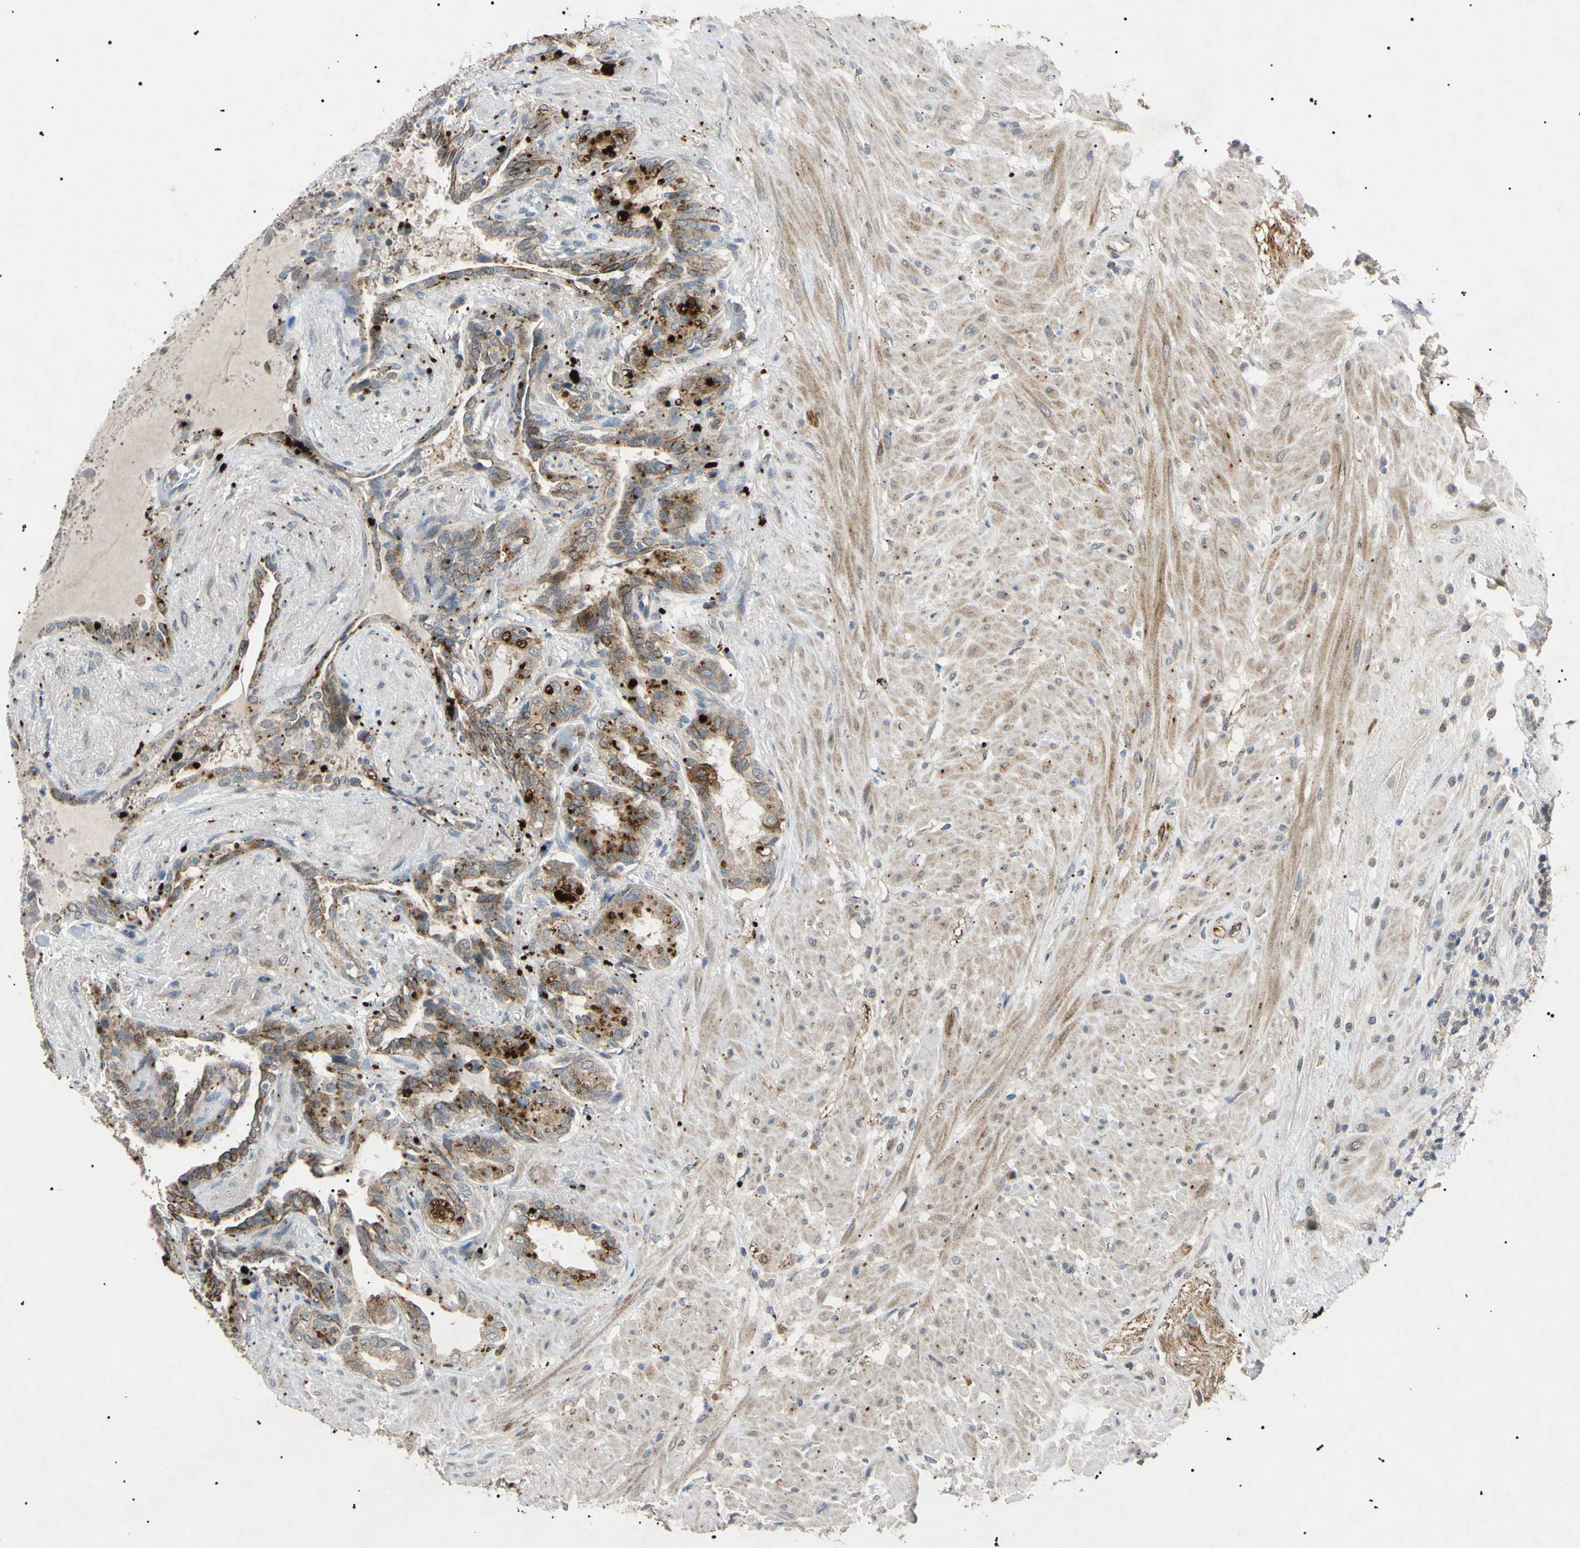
{"staining": {"intensity": "strong", "quantity": ">75%", "location": "cytoplasmic/membranous"}, "tissue": "seminal vesicle", "cell_type": "Glandular cells", "image_type": "normal", "snomed": [{"axis": "morphology", "description": "Normal tissue, NOS"}, {"axis": "topography", "description": "Seminal veicle"}], "caption": "Immunohistochemical staining of unremarkable human seminal vesicle reveals strong cytoplasmic/membranous protein positivity in about >75% of glandular cells. The staining was performed using DAB to visualize the protein expression in brown, while the nuclei were stained in blue with hematoxylin (Magnification: 20x).", "gene": "TUBB4A", "patient": {"sex": "male", "age": 61}}